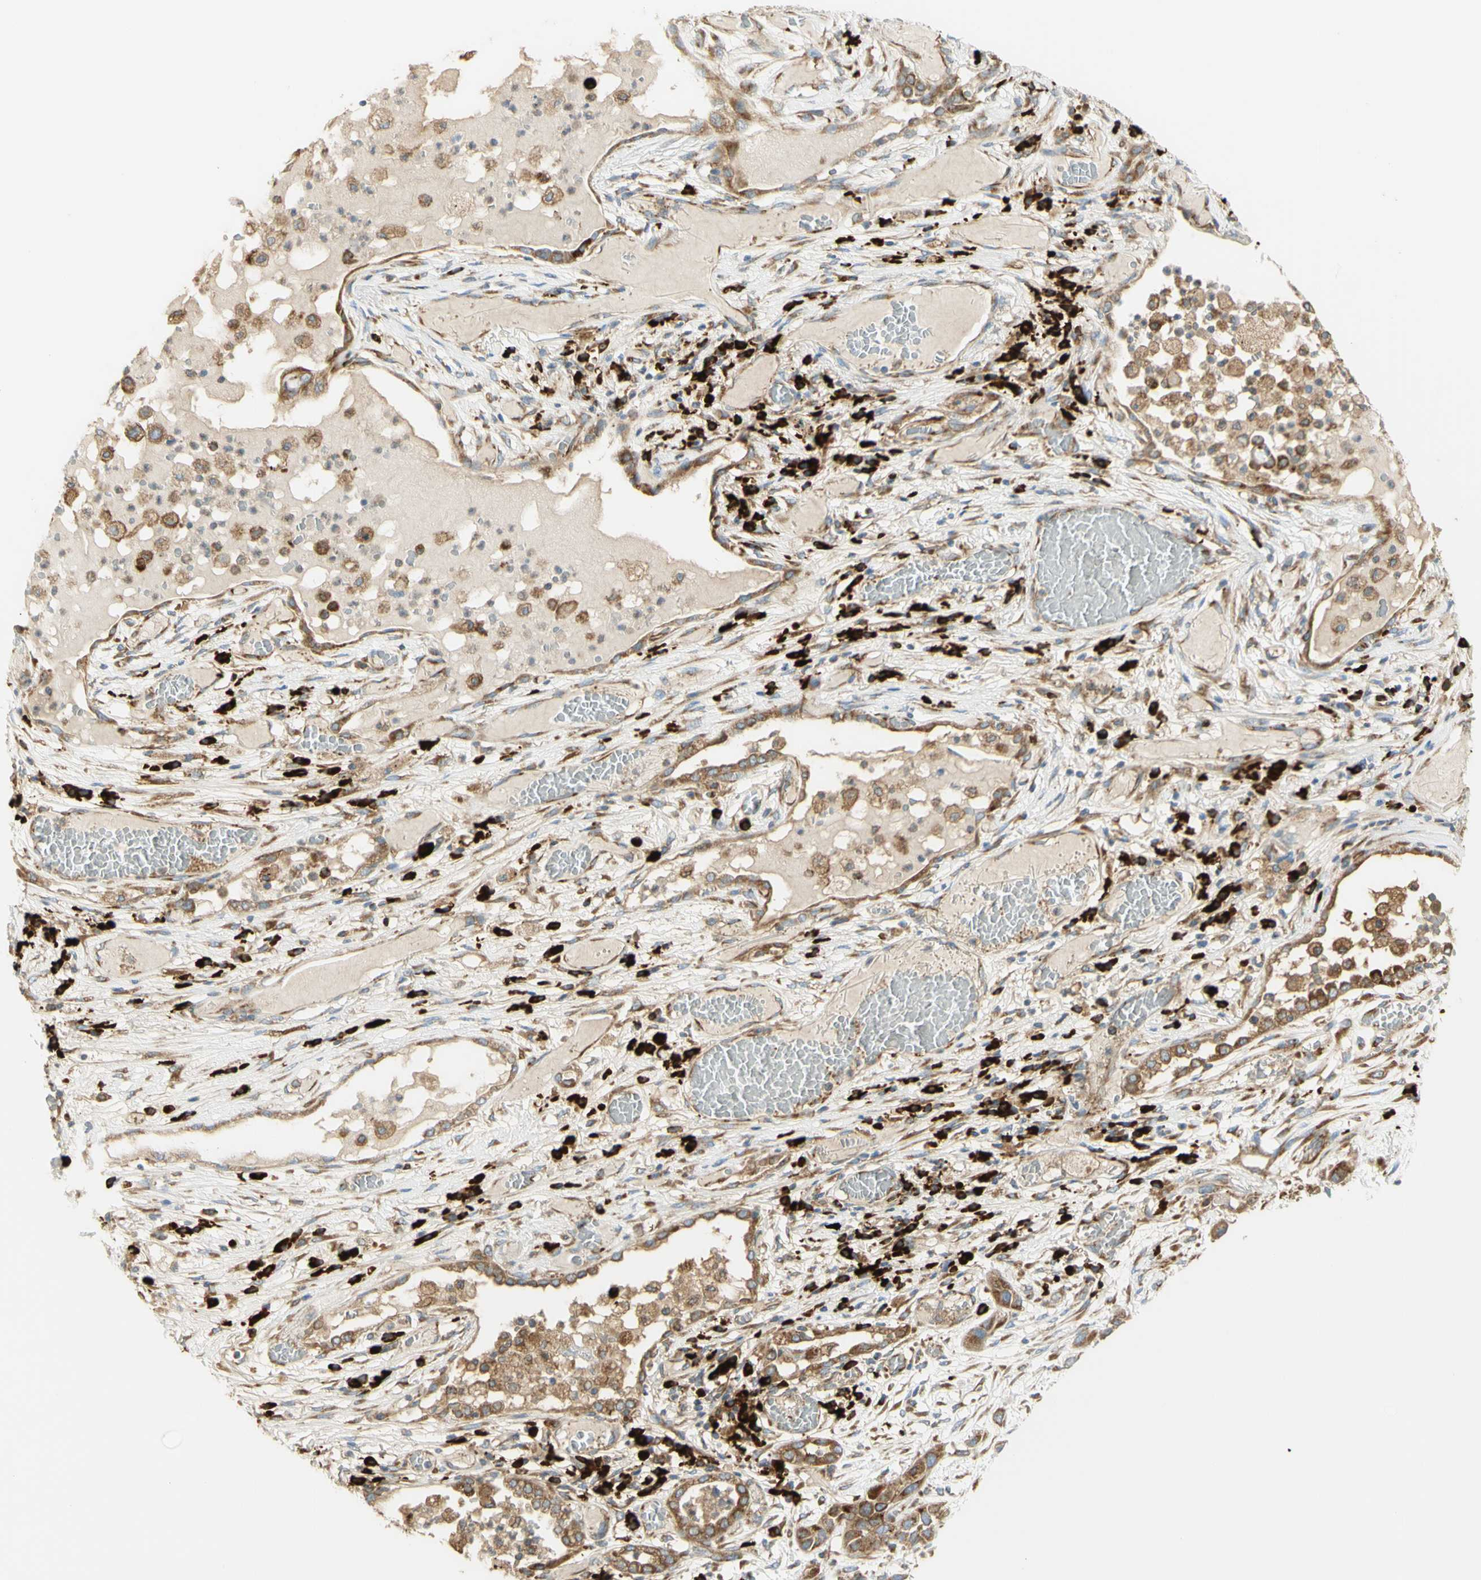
{"staining": {"intensity": "moderate", "quantity": ">75%", "location": "cytoplasmic/membranous"}, "tissue": "lung cancer", "cell_type": "Tumor cells", "image_type": "cancer", "snomed": [{"axis": "morphology", "description": "Squamous cell carcinoma, NOS"}, {"axis": "topography", "description": "Lung"}], "caption": "Human squamous cell carcinoma (lung) stained for a protein (brown) displays moderate cytoplasmic/membranous positive staining in about >75% of tumor cells.", "gene": "MANF", "patient": {"sex": "male", "age": 71}}